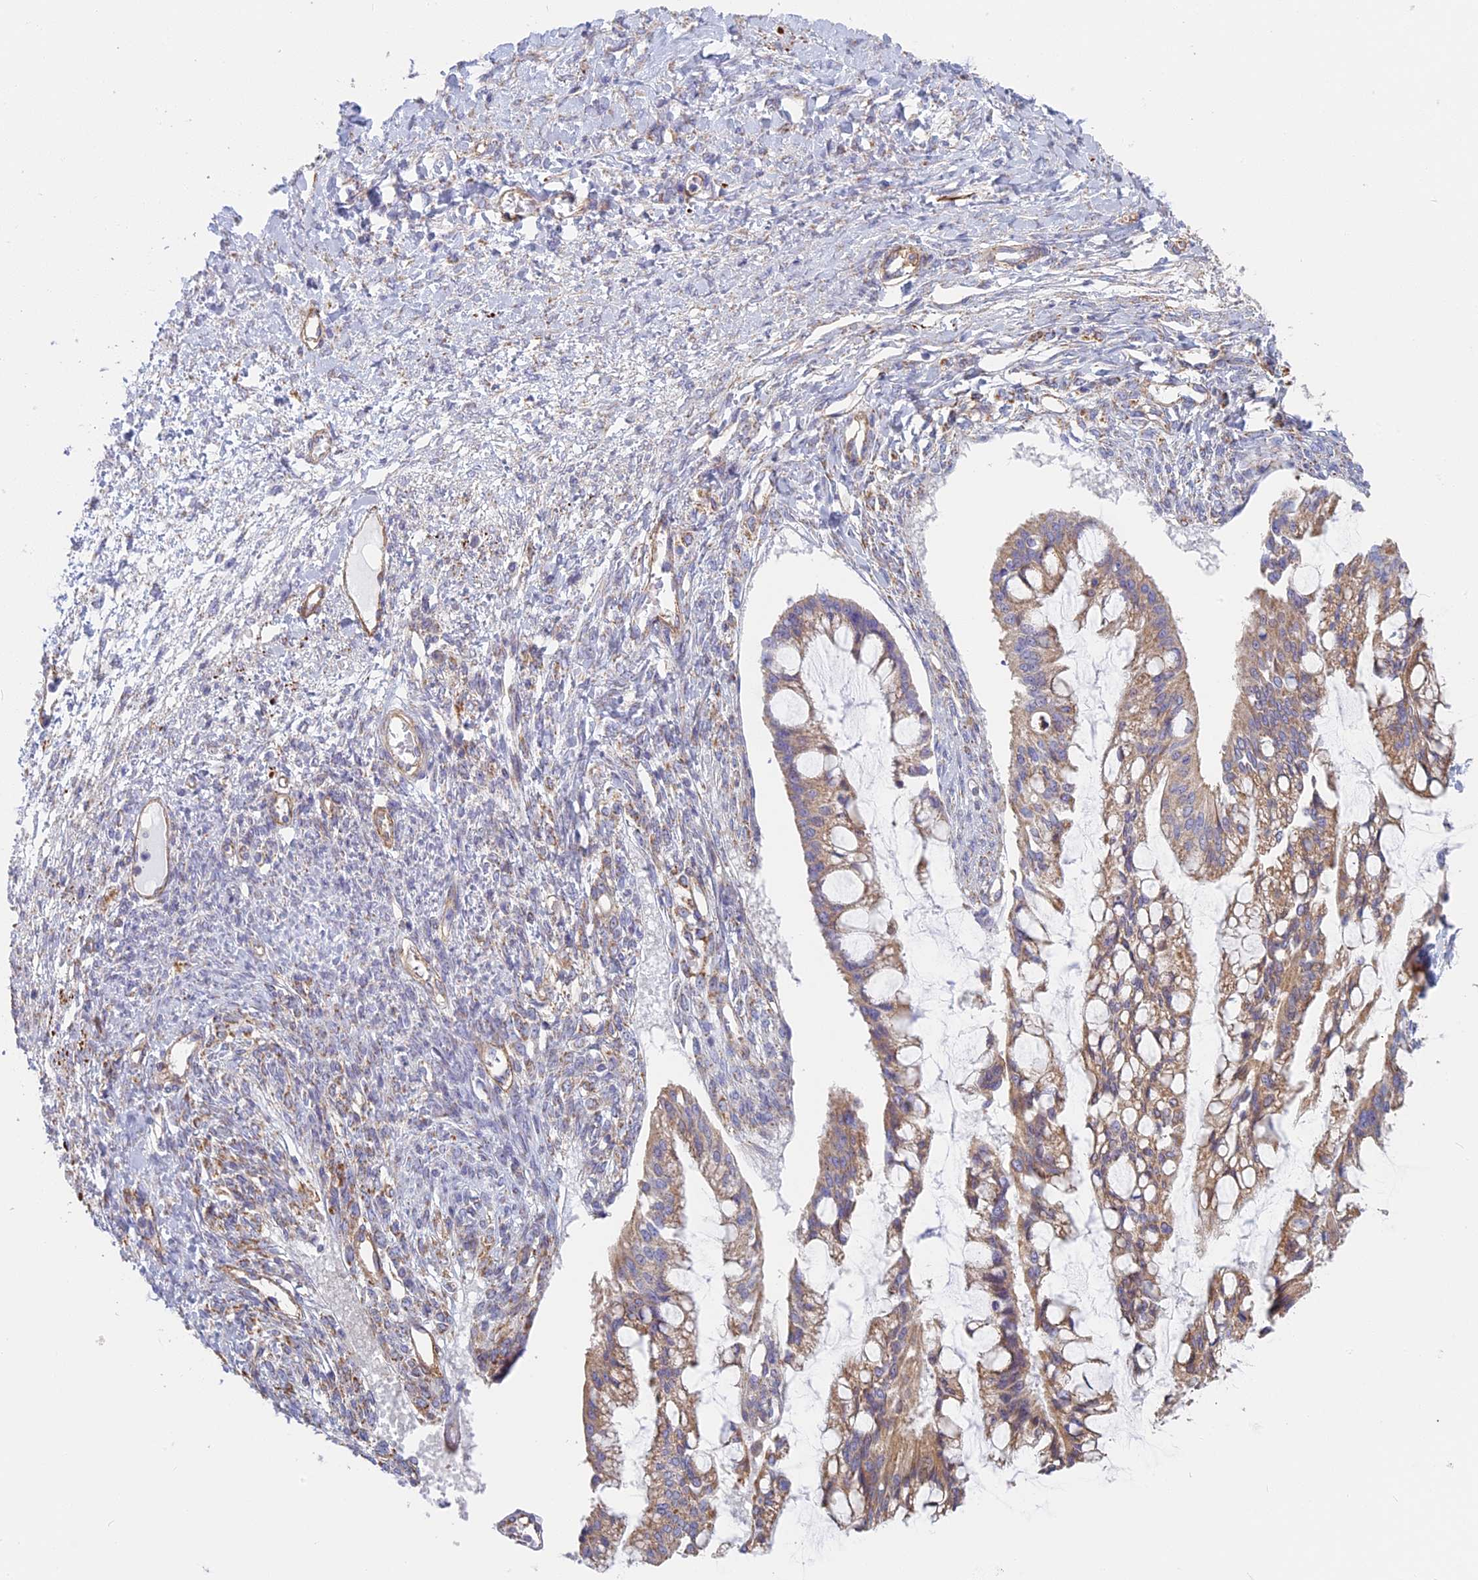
{"staining": {"intensity": "moderate", "quantity": ">75%", "location": "cytoplasmic/membranous"}, "tissue": "ovarian cancer", "cell_type": "Tumor cells", "image_type": "cancer", "snomed": [{"axis": "morphology", "description": "Cystadenocarcinoma, mucinous, NOS"}, {"axis": "topography", "description": "Ovary"}], "caption": "Moderate cytoplasmic/membranous expression for a protein is identified in approximately >75% of tumor cells of ovarian cancer using immunohistochemistry (IHC).", "gene": "DDA1", "patient": {"sex": "female", "age": 73}}